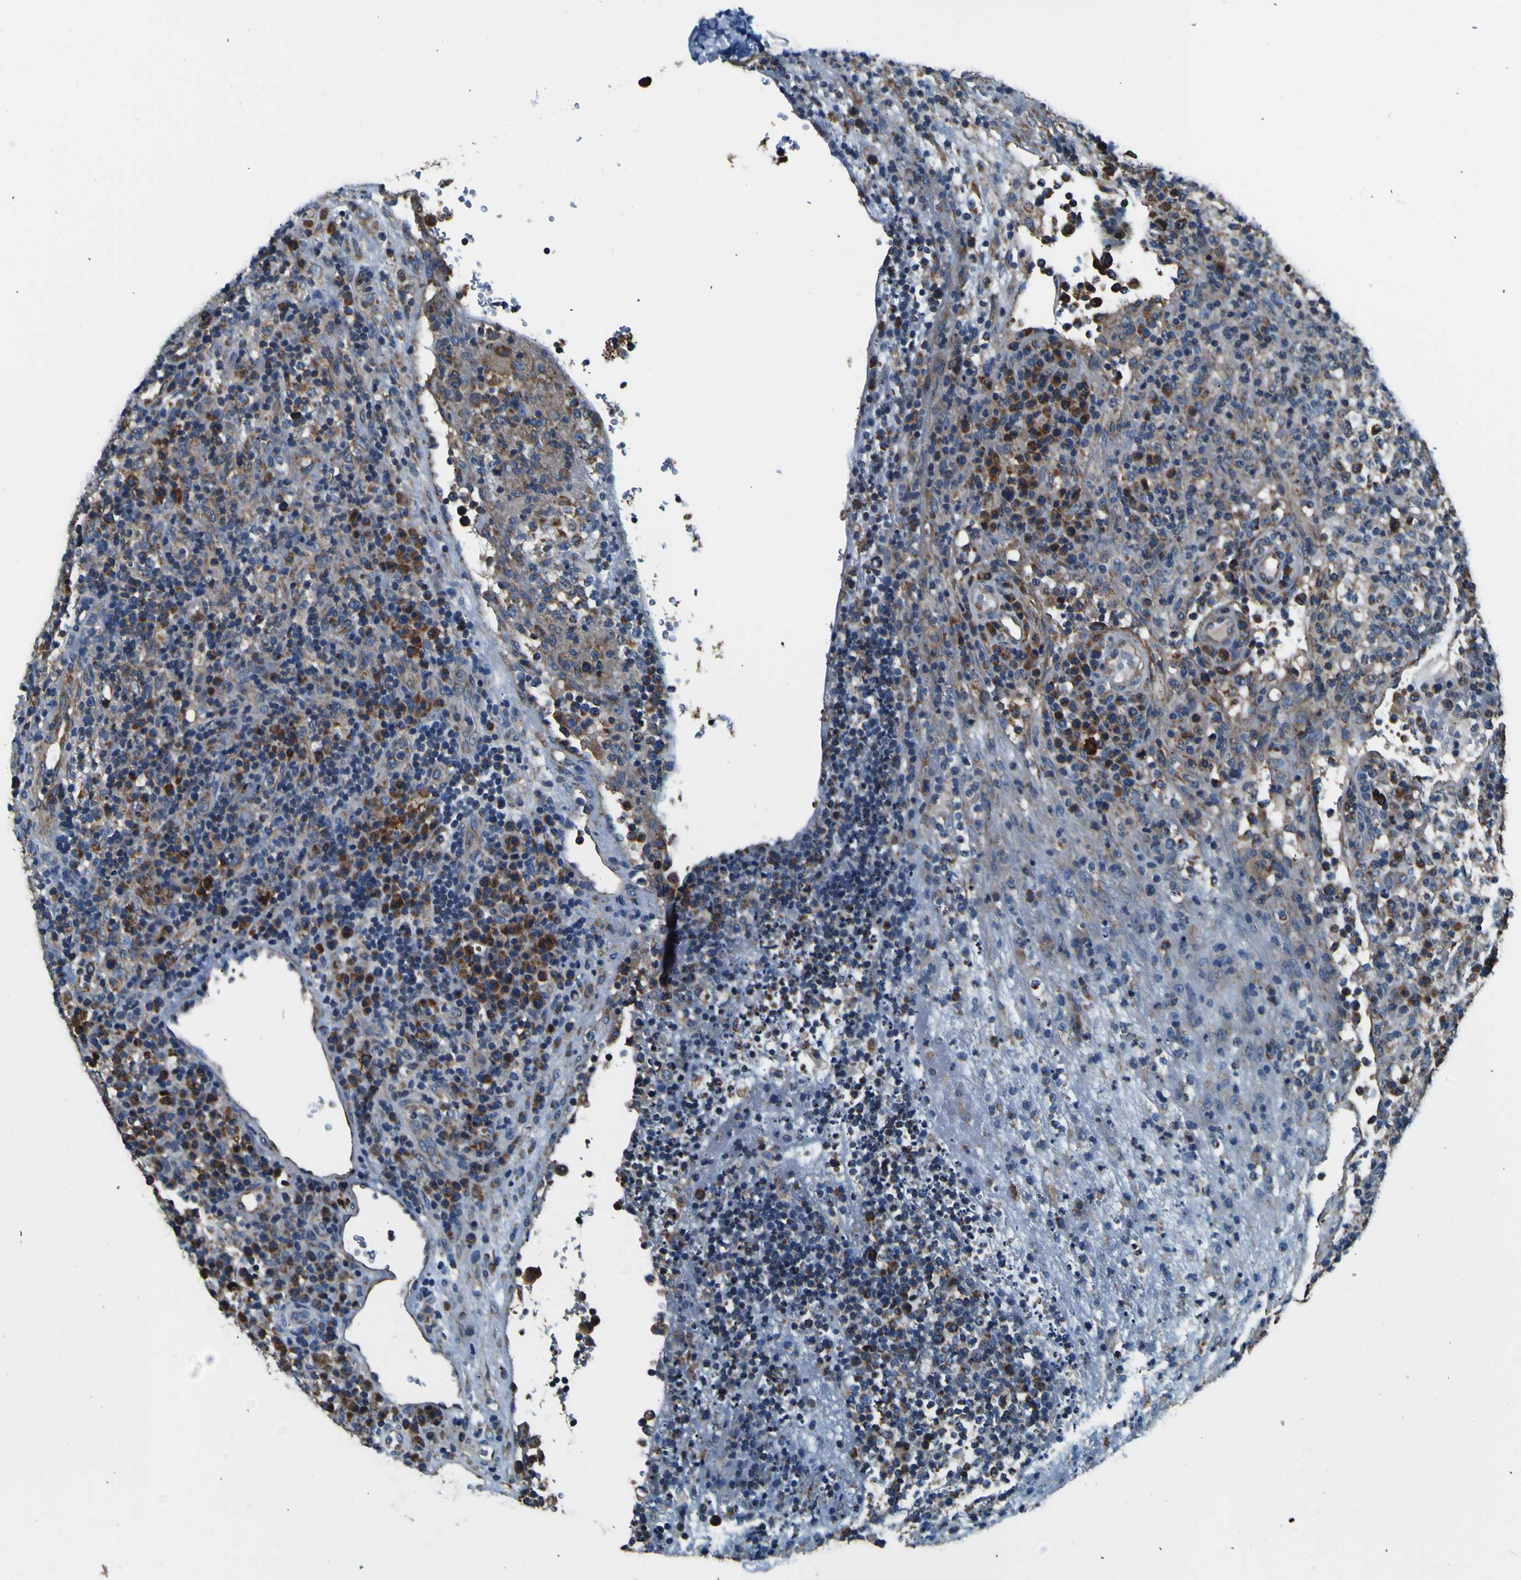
{"staining": {"intensity": "moderate", "quantity": "<25%", "location": "cytoplasmic/membranous"}, "tissue": "lymphoma", "cell_type": "Tumor cells", "image_type": "cancer", "snomed": [{"axis": "morphology", "description": "Malignant lymphoma, non-Hodgkin's type, High grade"}, {"axis": "topography", "description": "Lymph node"}], "caption": "DAB immunohistochemical staining of human lymphoma demonstrates moderate cytoplasmic/membranous protein staining in approximately <25% of tumor cells. (Brightfield microscopy of DAB IHC at high magnification).", "gene": "INPP5A", "patient": {"sex": "female", "age": 76}}